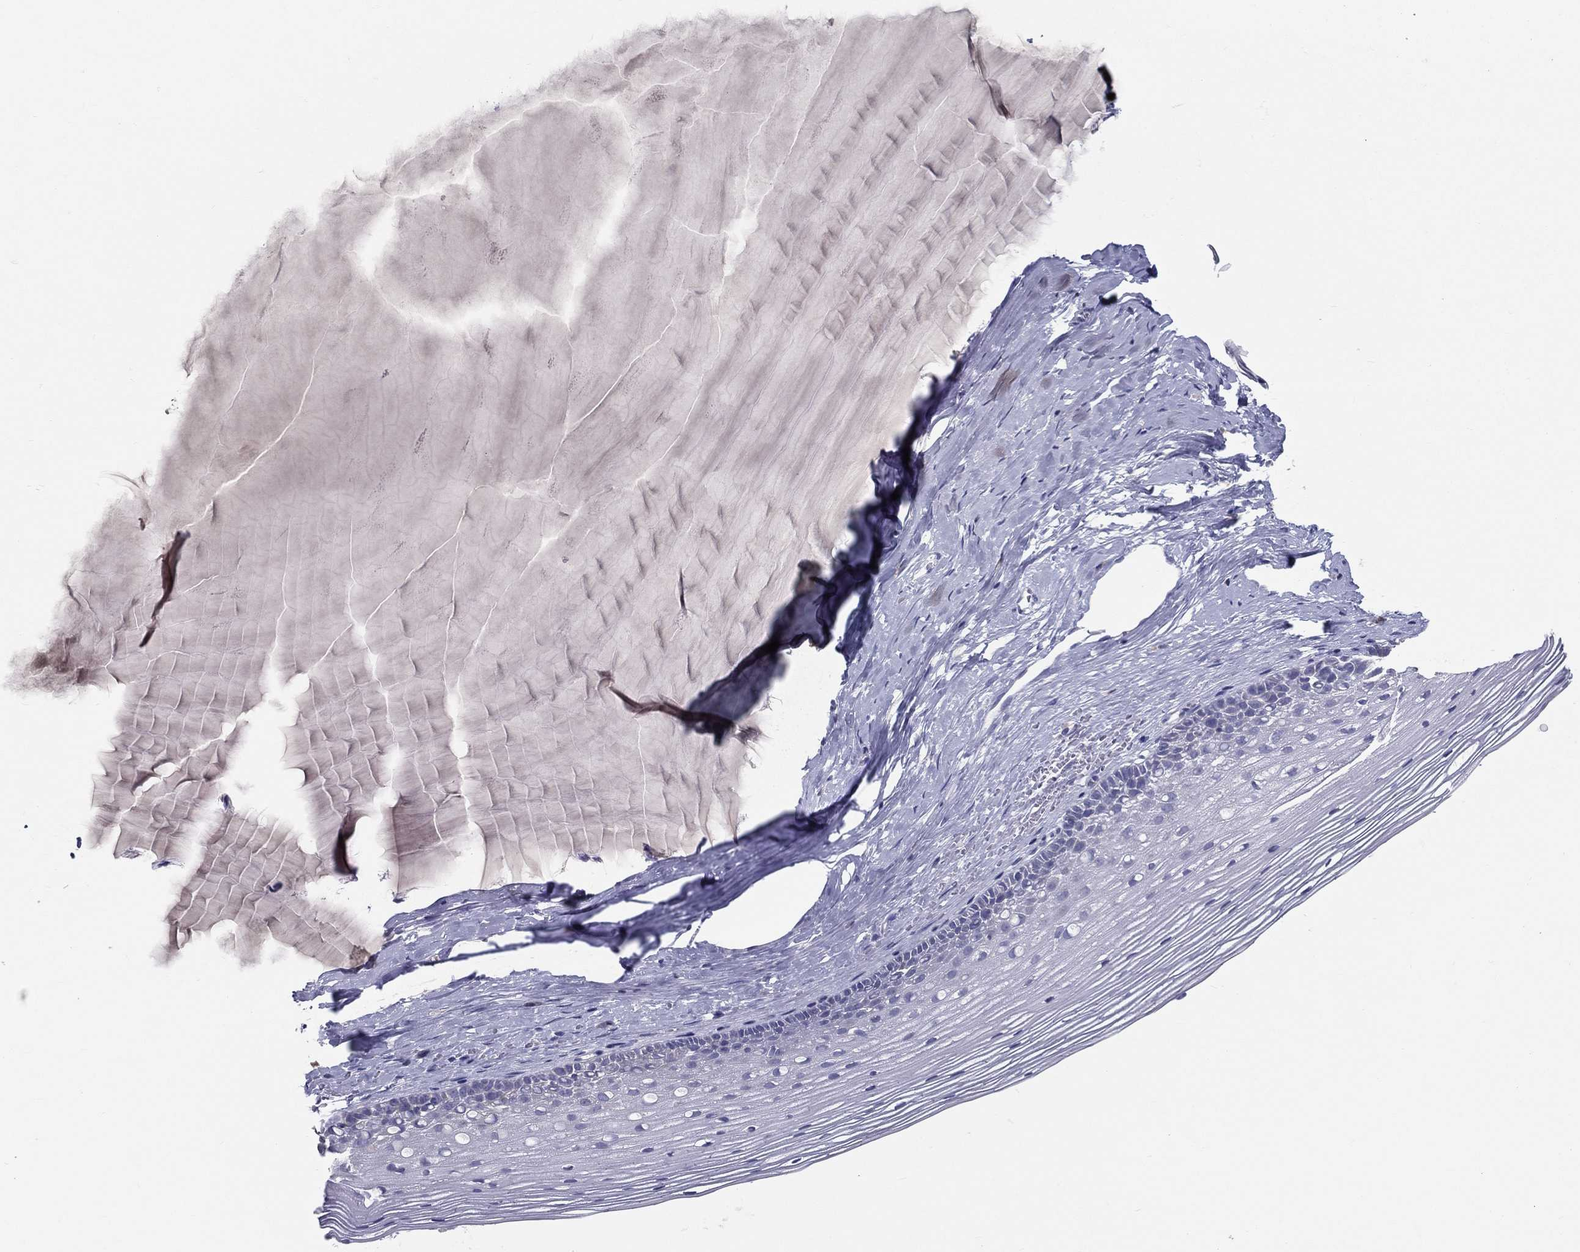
{"staining": {"intensity": "negative", "quantity": "none", "location": "none"}, "tissue": "cervix", "cell_type": "Glandular cells", "image_type": "normal", "snomed": [{"axis": "morphology", "description": "Normal tissue, NOS"}, {"axis": "topography", "description": "Cervix"}], "caption": "Micrograph shows no significant protein expression in glandular cells of normal cervix.", "gene": "PCSK1", "patient": {"sex": "female", "age": 40}}